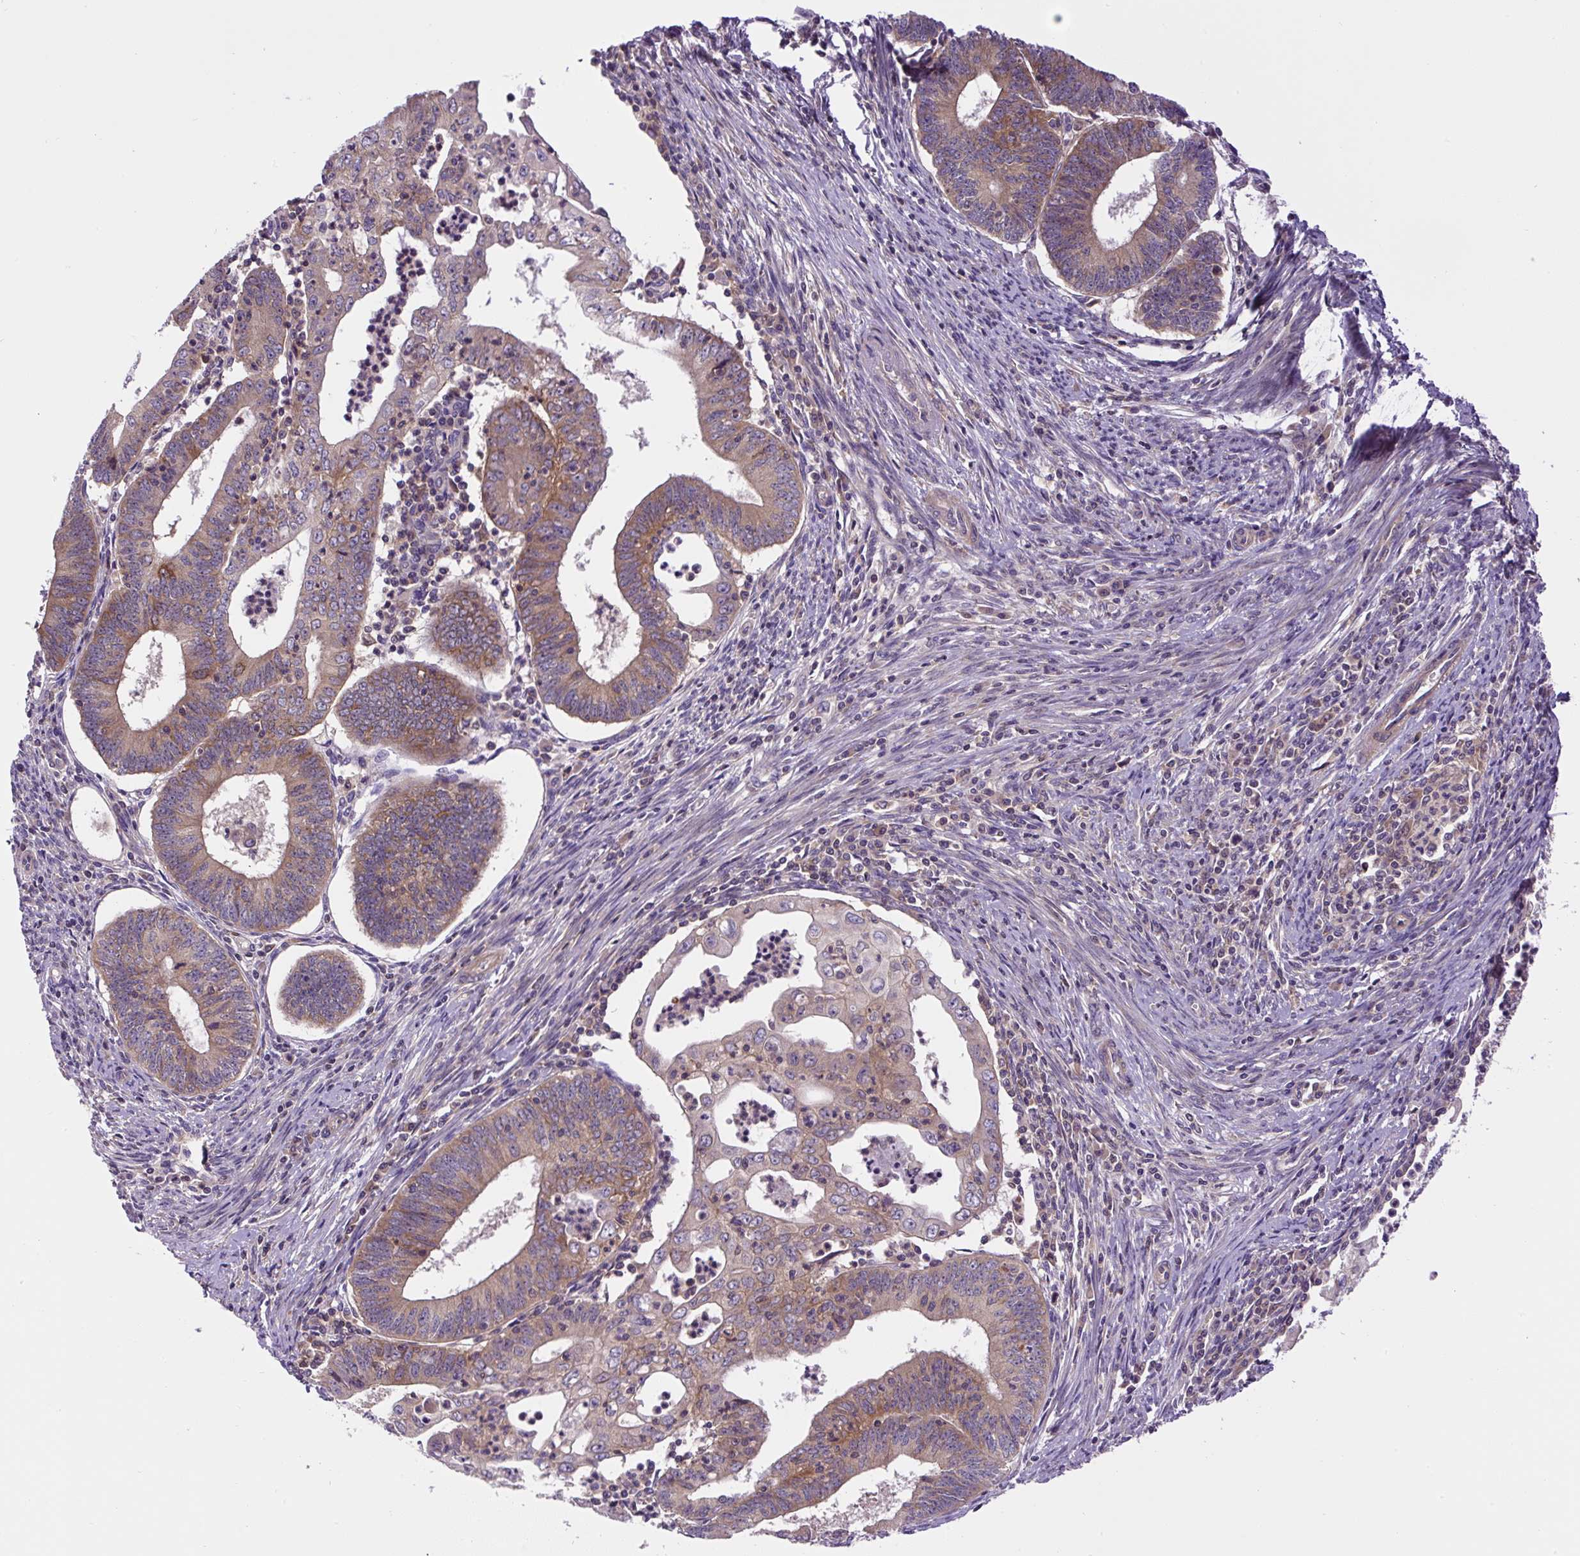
{"staining": {"intensity": "moderate", "quantity": "25%-75%", "location": "cytoplasmic/membranous"}, "tissue": "endometrial cancer", "cell_type": "Tumor cells", "image_type": "cancer", "snomed": [{"axis": "morphology", "description": "Adenocarcinoma, NOS"}, {"axis": "topography", "description": "Endometrium"}], "caption": "IHC (DAB (3,3'-diaminobenzidine)) staining of adenocarcinoma (endometrial) displays moderate cytoplasmic/membranous protein staining in about 25%-75% of tumor cells.", "gene": "CCDC28A", "patient": {"sex": "female", "age": 60}}